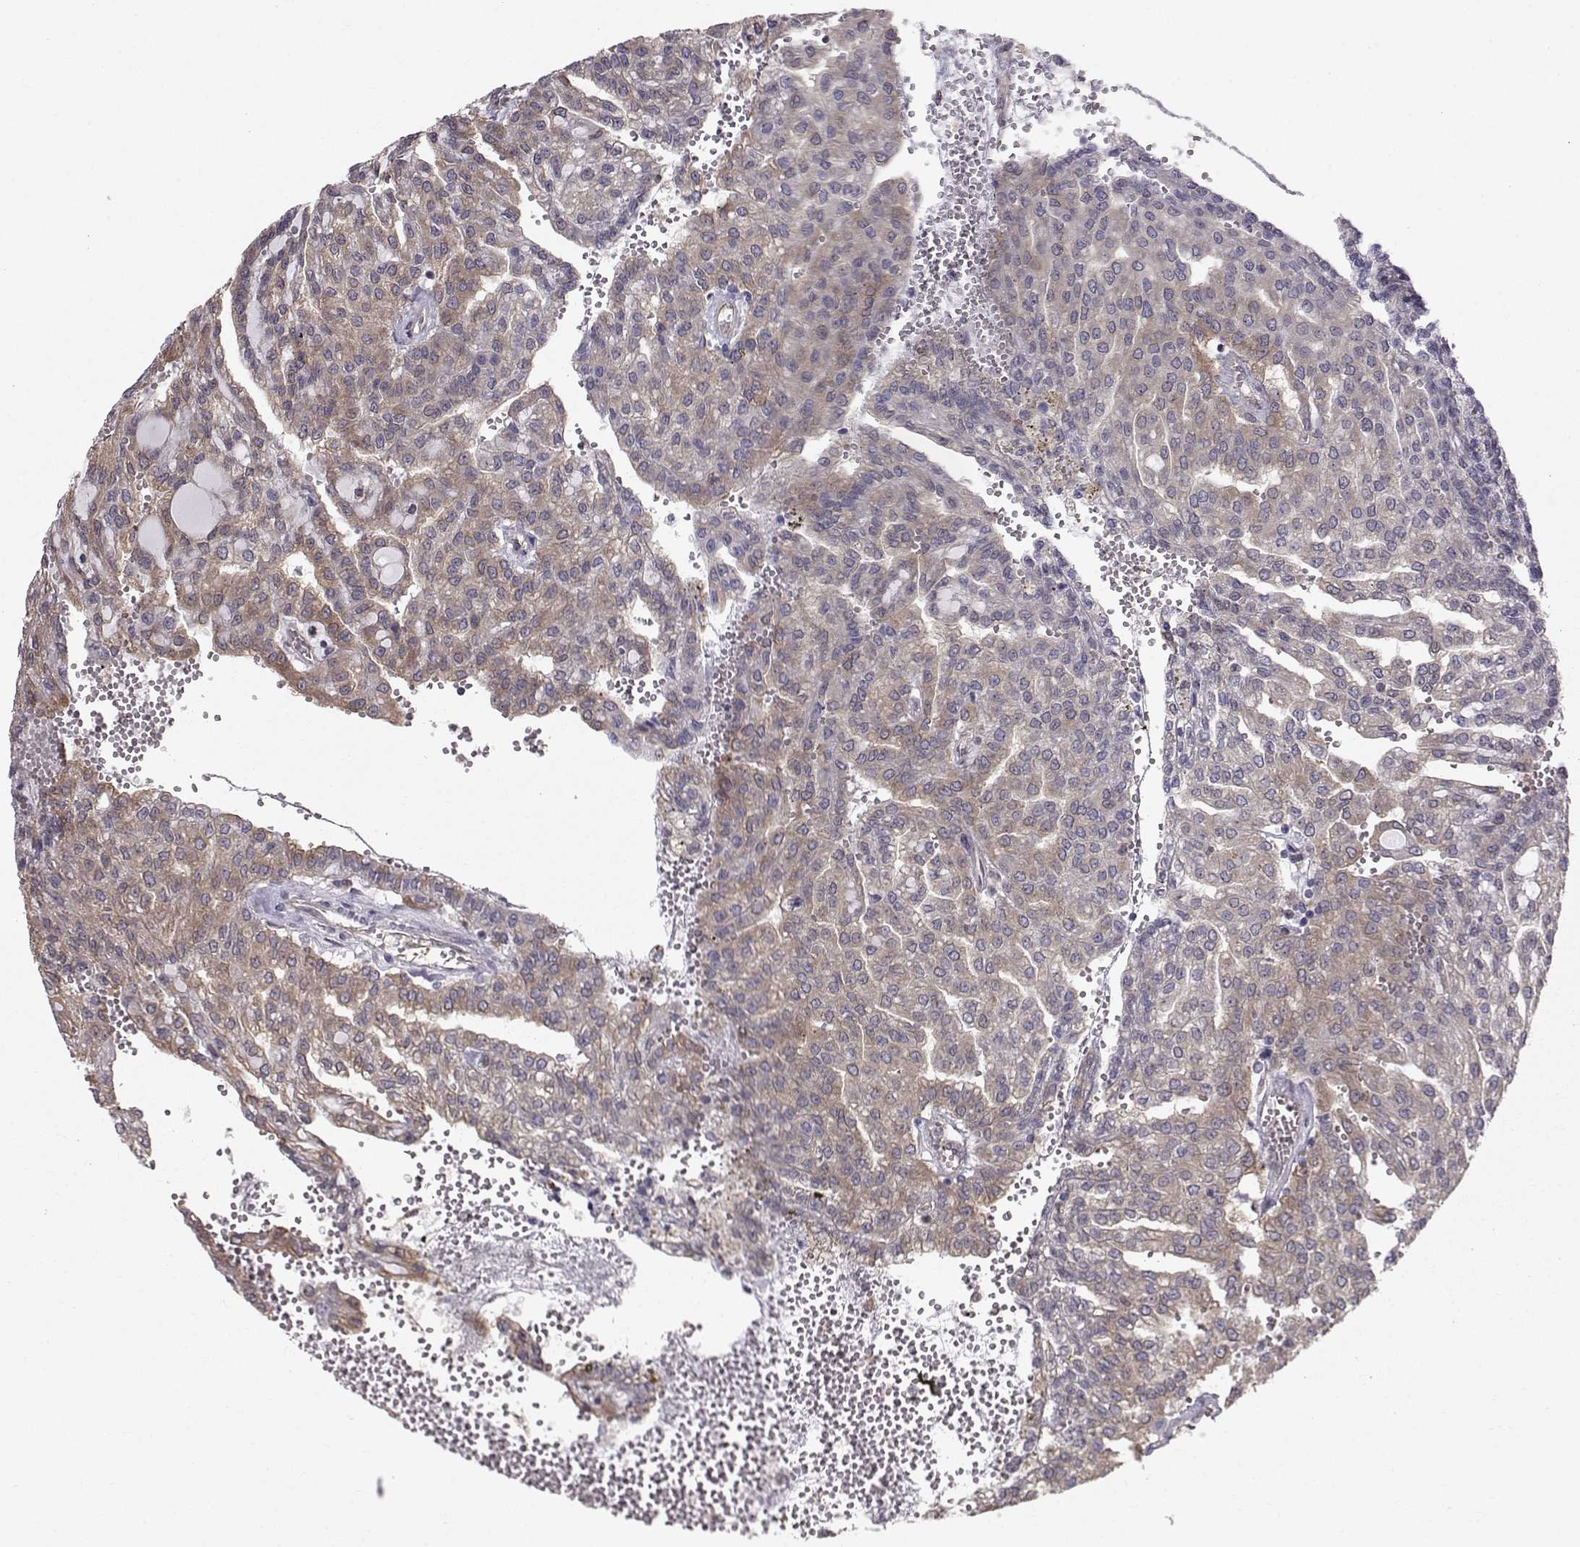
{"staining": {"intensity": "weak", "quantity": ">75%", "location": "cytoplasmic/membranous"}, "tissue": "renal cancer", "cell_type": "Tumor cells", "image_type": "cancer", "snomed": [{"axis": "morphology", "description": "Adenocarcinoma, NOS"}, {"axis": "topography", "description": "Kidney"}], "caption": "Protein expression analysis of renal adenocarcinoma reveals weak cytoplasmic/membranous positivity in approximately >75% of tumor cells.", "gene": "HSP90AB1", "patient": {"sex": "male", "age": 63}}